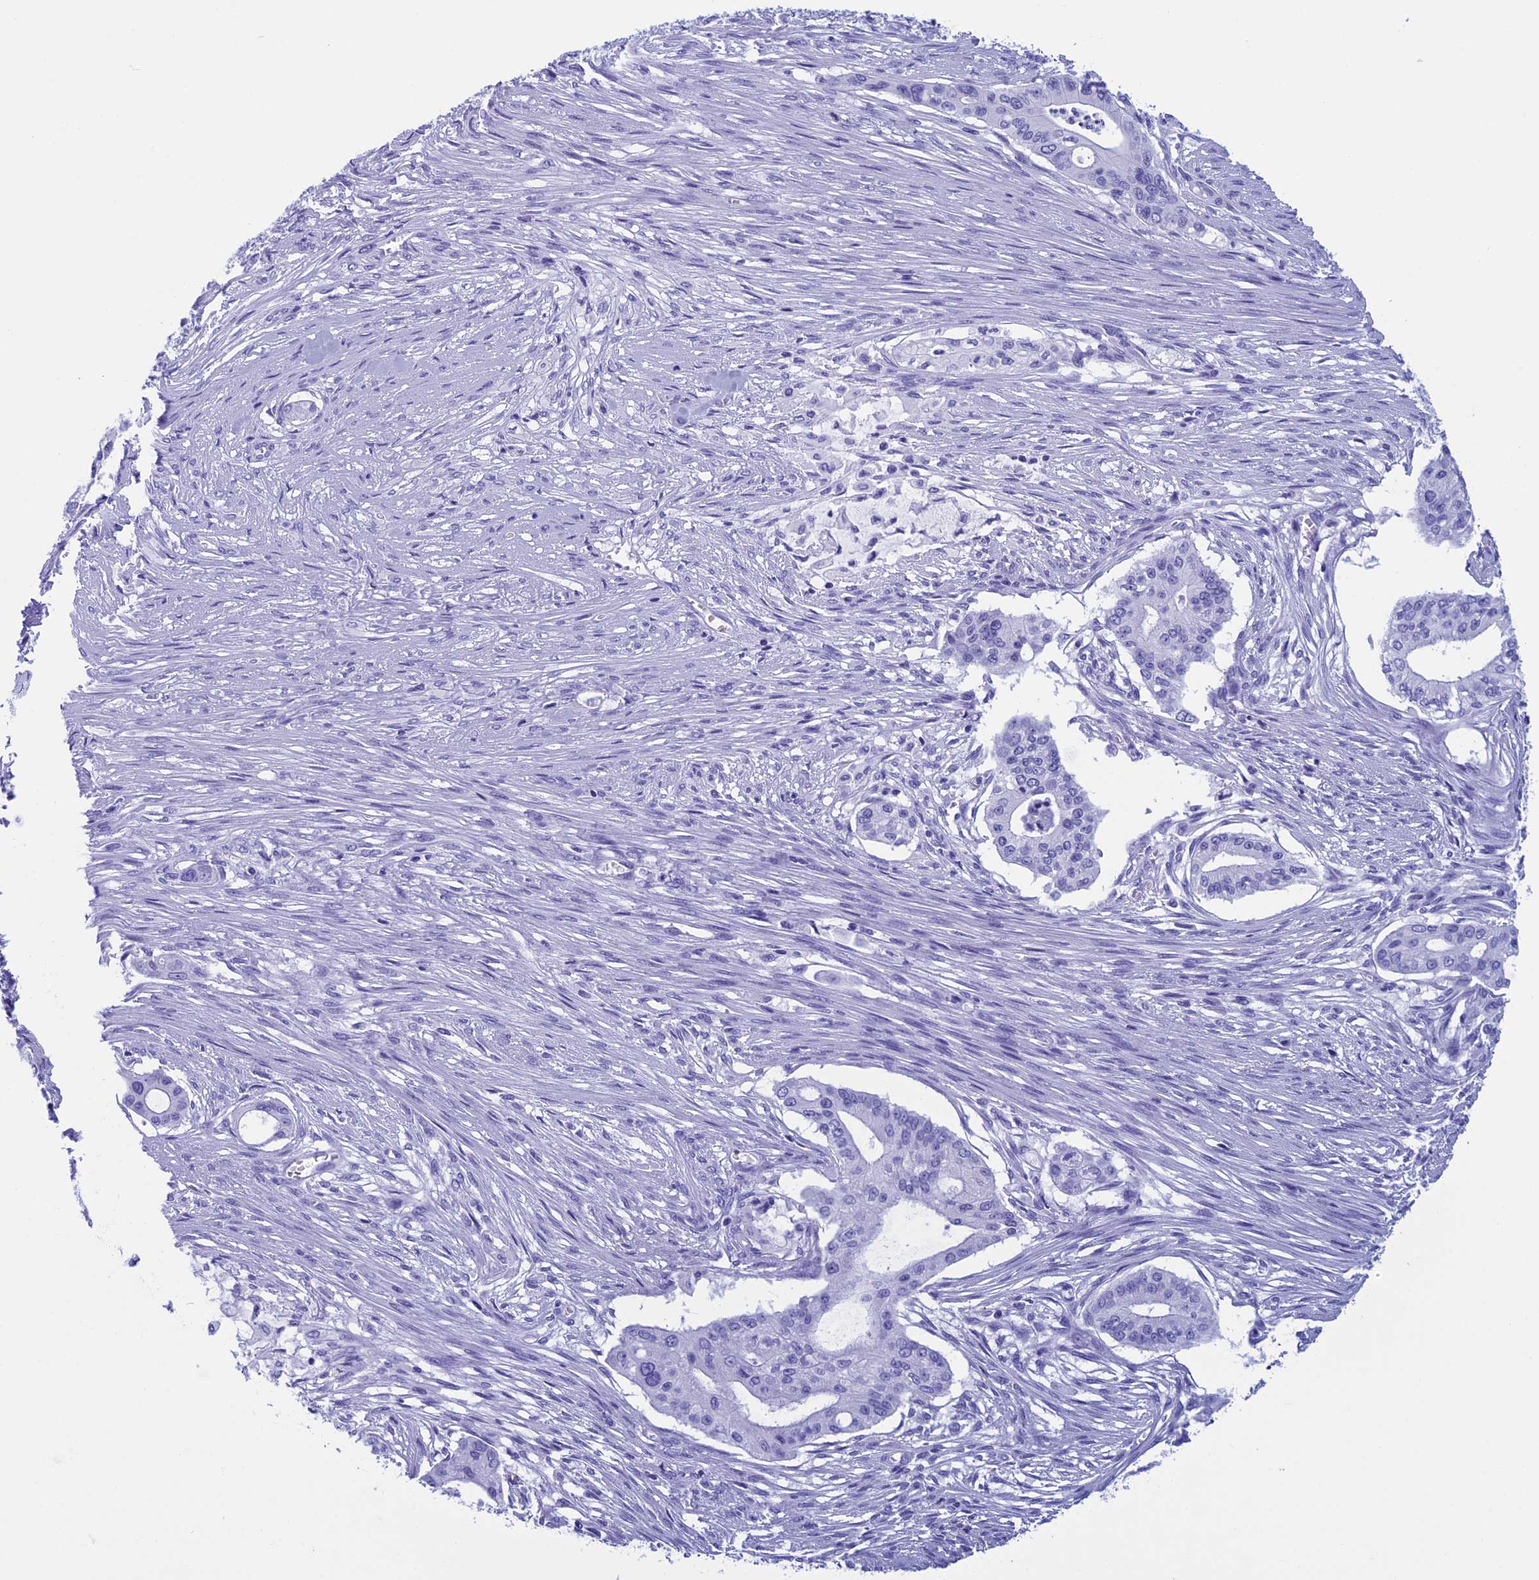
{"staining": {"intensity": "negative", "quantity": "none", "location": "none"}, "tissue": "pancreatic cancer", "cell_type": "Tumor cells", "image_type": "cancer", "snomed": [{"axis": "morphology", "description": "Adenocarcinoma, NOS"}, {"axis": "topography", "description": "Pancreas"}], "caption": "Tumor cells are negative for brown protein staining in adenocarcinoma (pancreatic).", "gene": "FAM169A", "patient": {"sex": "male", "age": 46}}